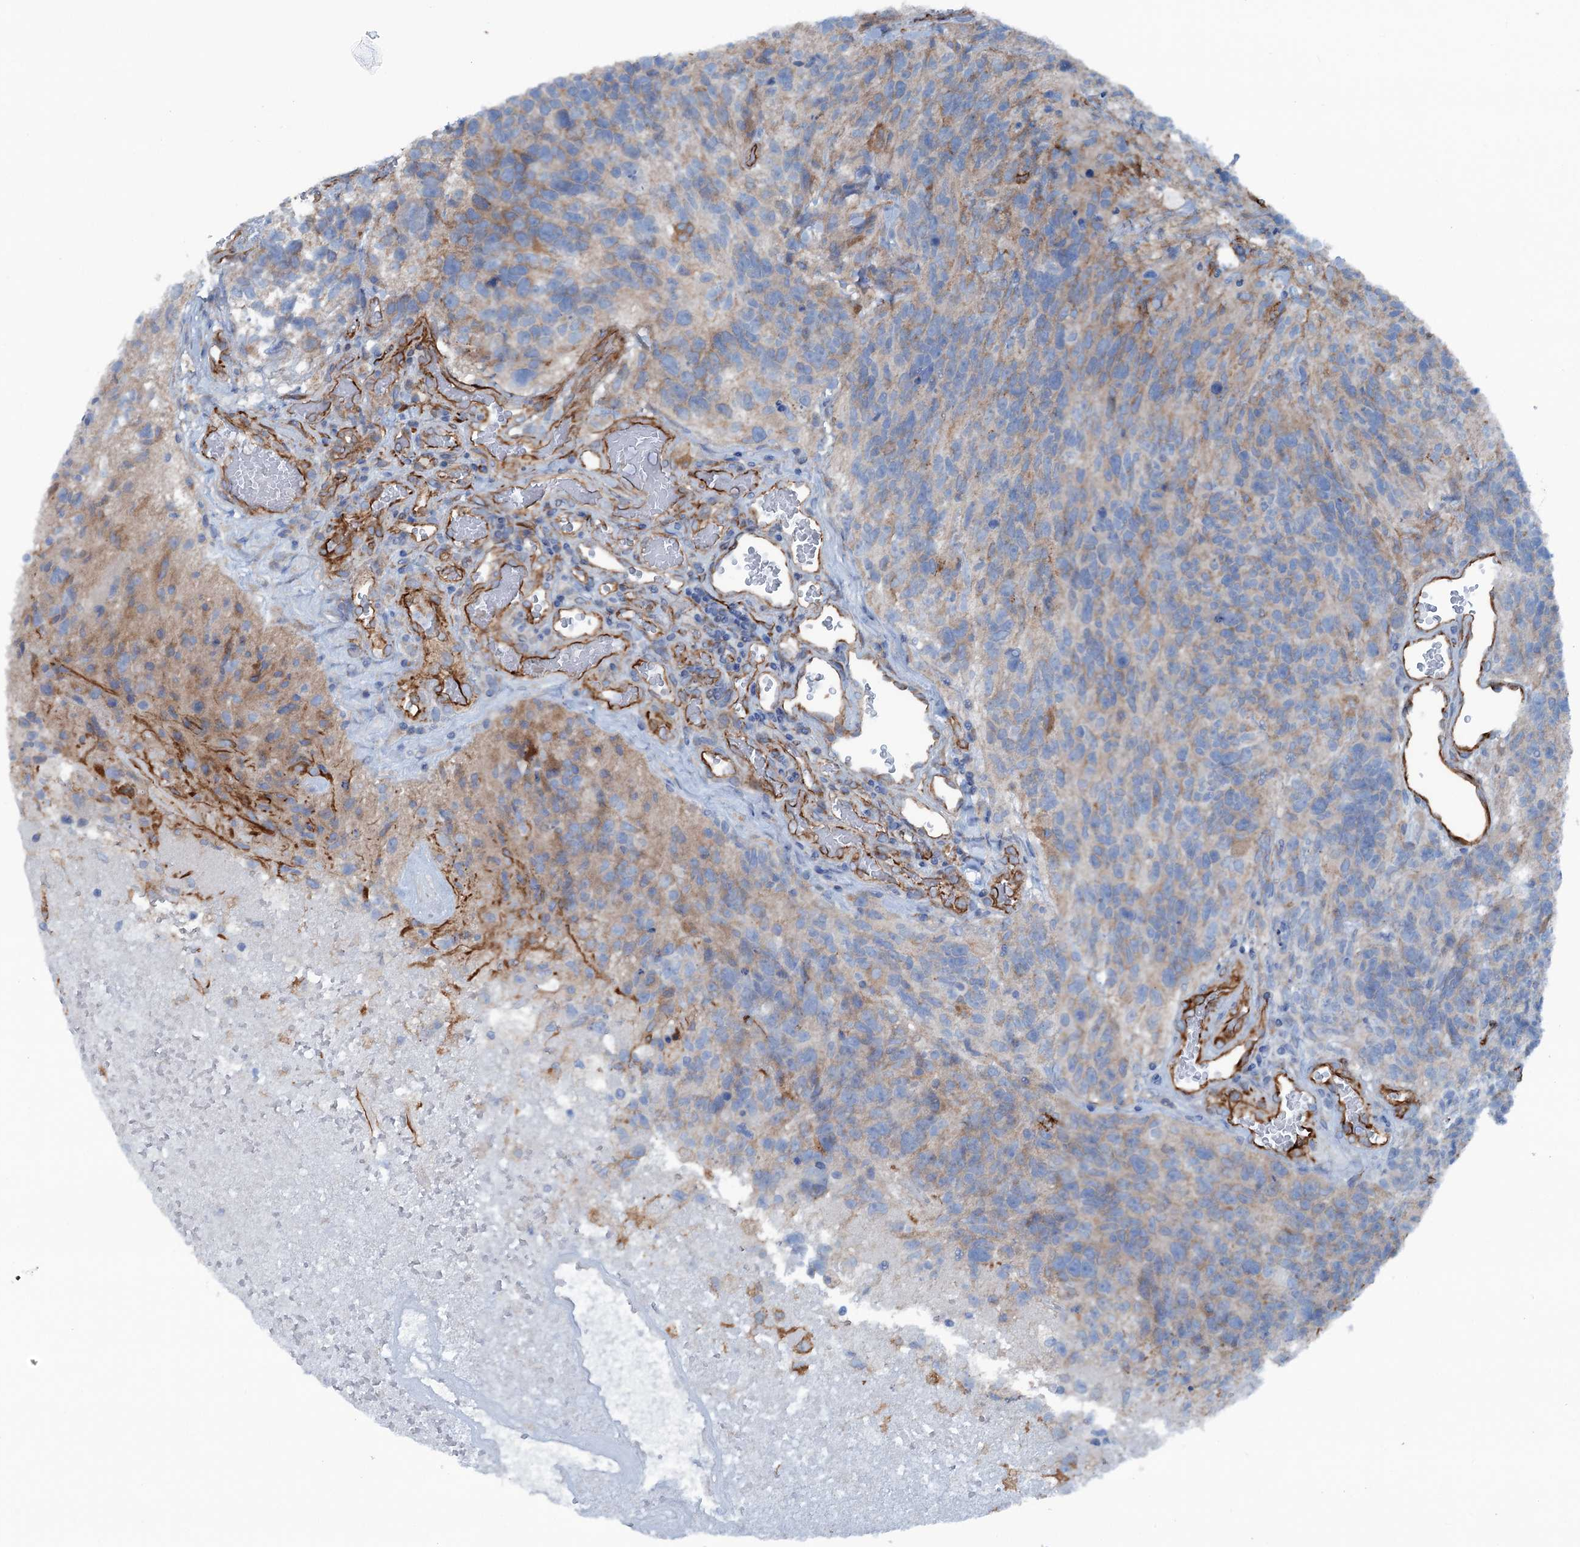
{"staining": {"intensity": "weak", "quantity": "<25%", "location": "cytoplasmic/membranous"}, "tissue": "glioma", "cell_type": "Tumor cells", "image_type": "cancer", "snomed": [{"axis": "morphology", "description": "Glioma, malignant, High grade"}, {"axis": "topography", "description": "Brain"}], "caption": "Tumor cells are negative for protein expression in human glioma.", "gene": "CALCOCO1", "patient": {"sex": "male", "age": 76}}